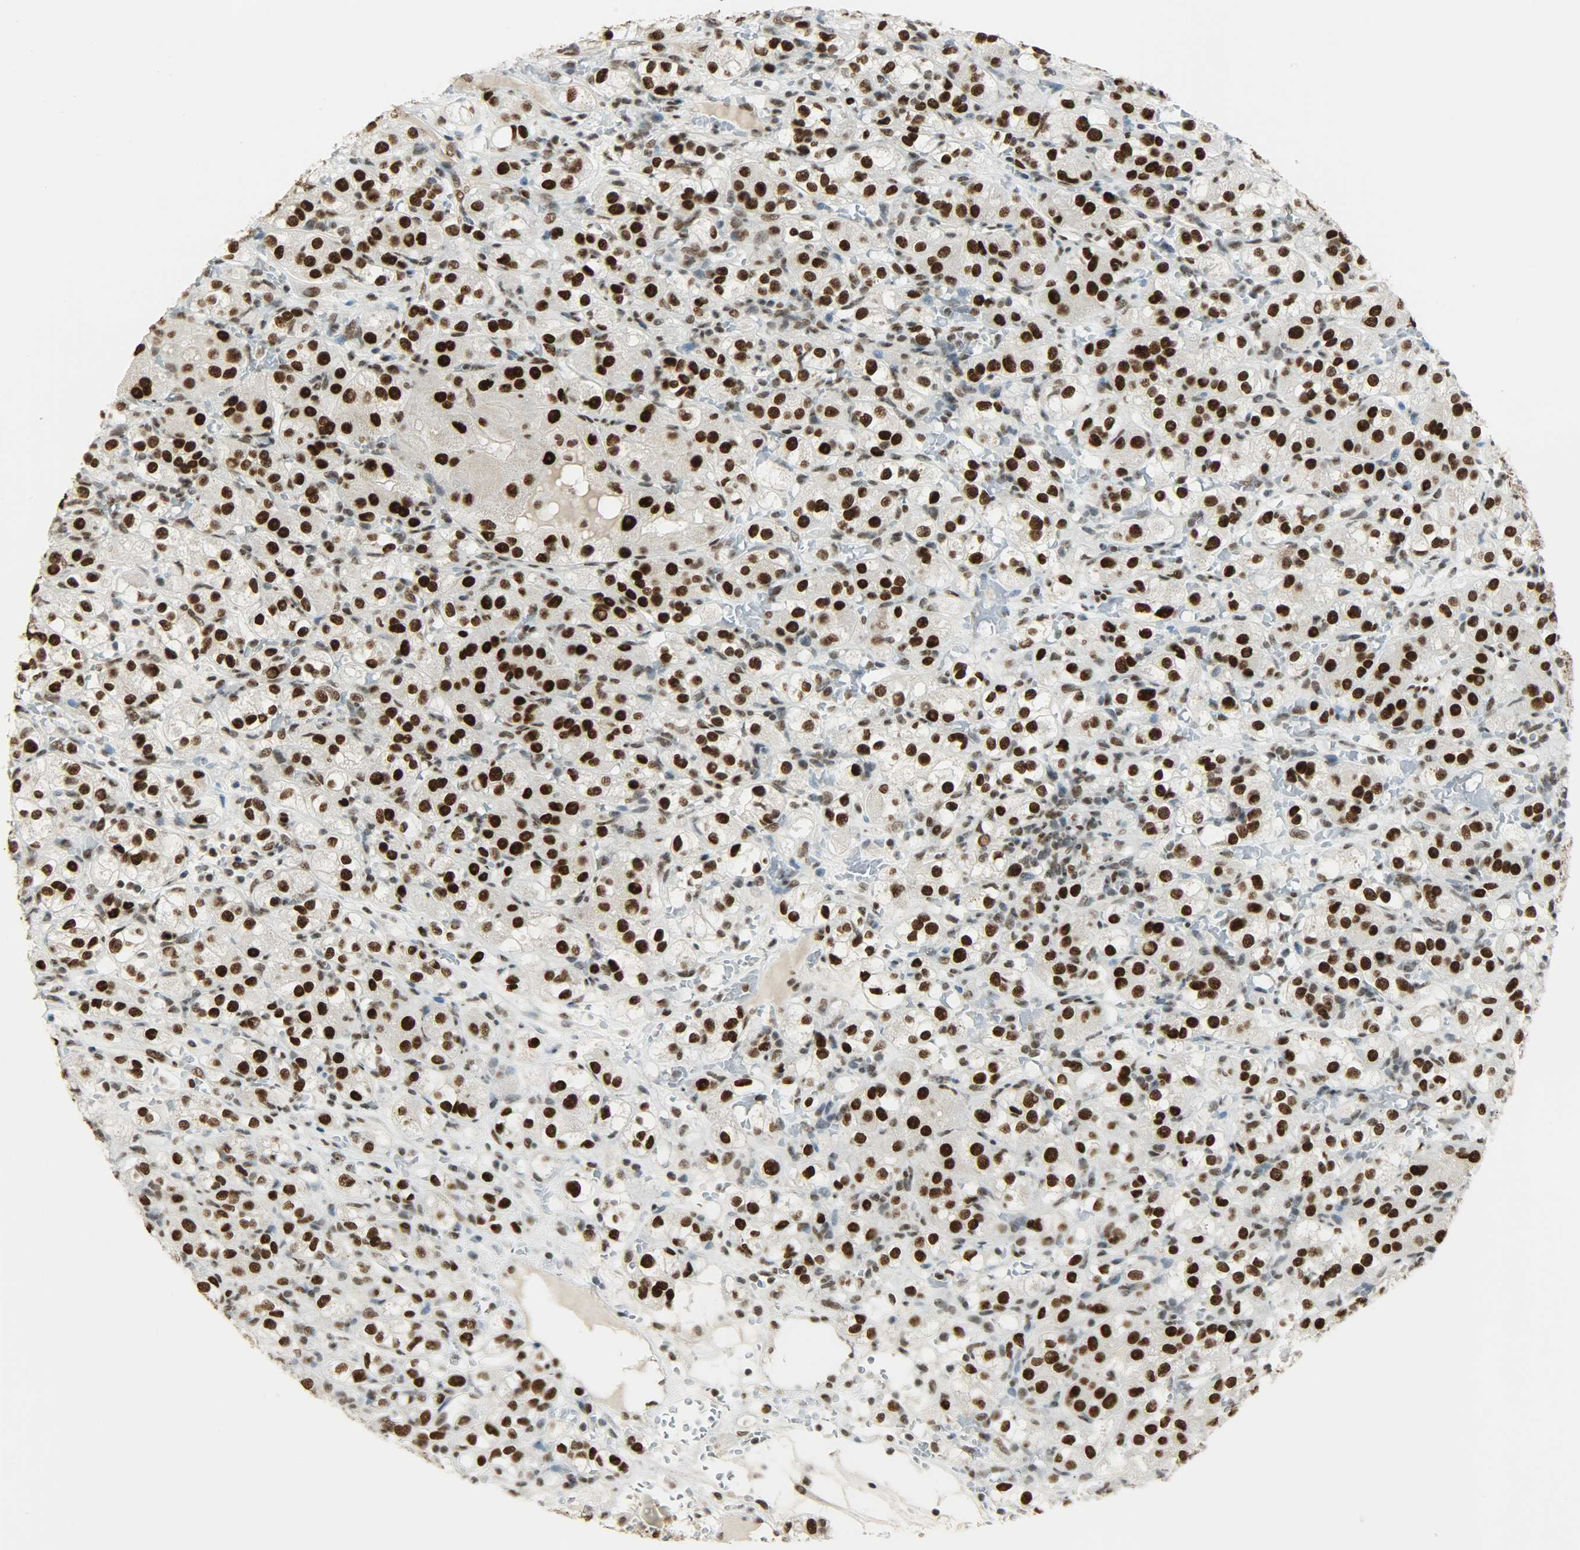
{"staining": {"intensity": "strong", "quantity": ">75%", "location": "nuclear"}, "tissue": "renal cancer", "cell_type": "Tumor cells", "image_type": "cancer", "snomed": [{"axis": "morphology", "description": "Normal tissue, NOS"}, {"axis": "morphology", "description": "Adenocarcinoma, NOS"}, {"axis": "topography", "description": "Kidney"}], "caption": "Immunohistochemical staining of human adenocarcinoma (renal) demonstrates high levels of strong nuclear positivity in about >75% of tumor cells.", "gene": "MYEF2", "patient": {"sex": "male", "age": 61}}